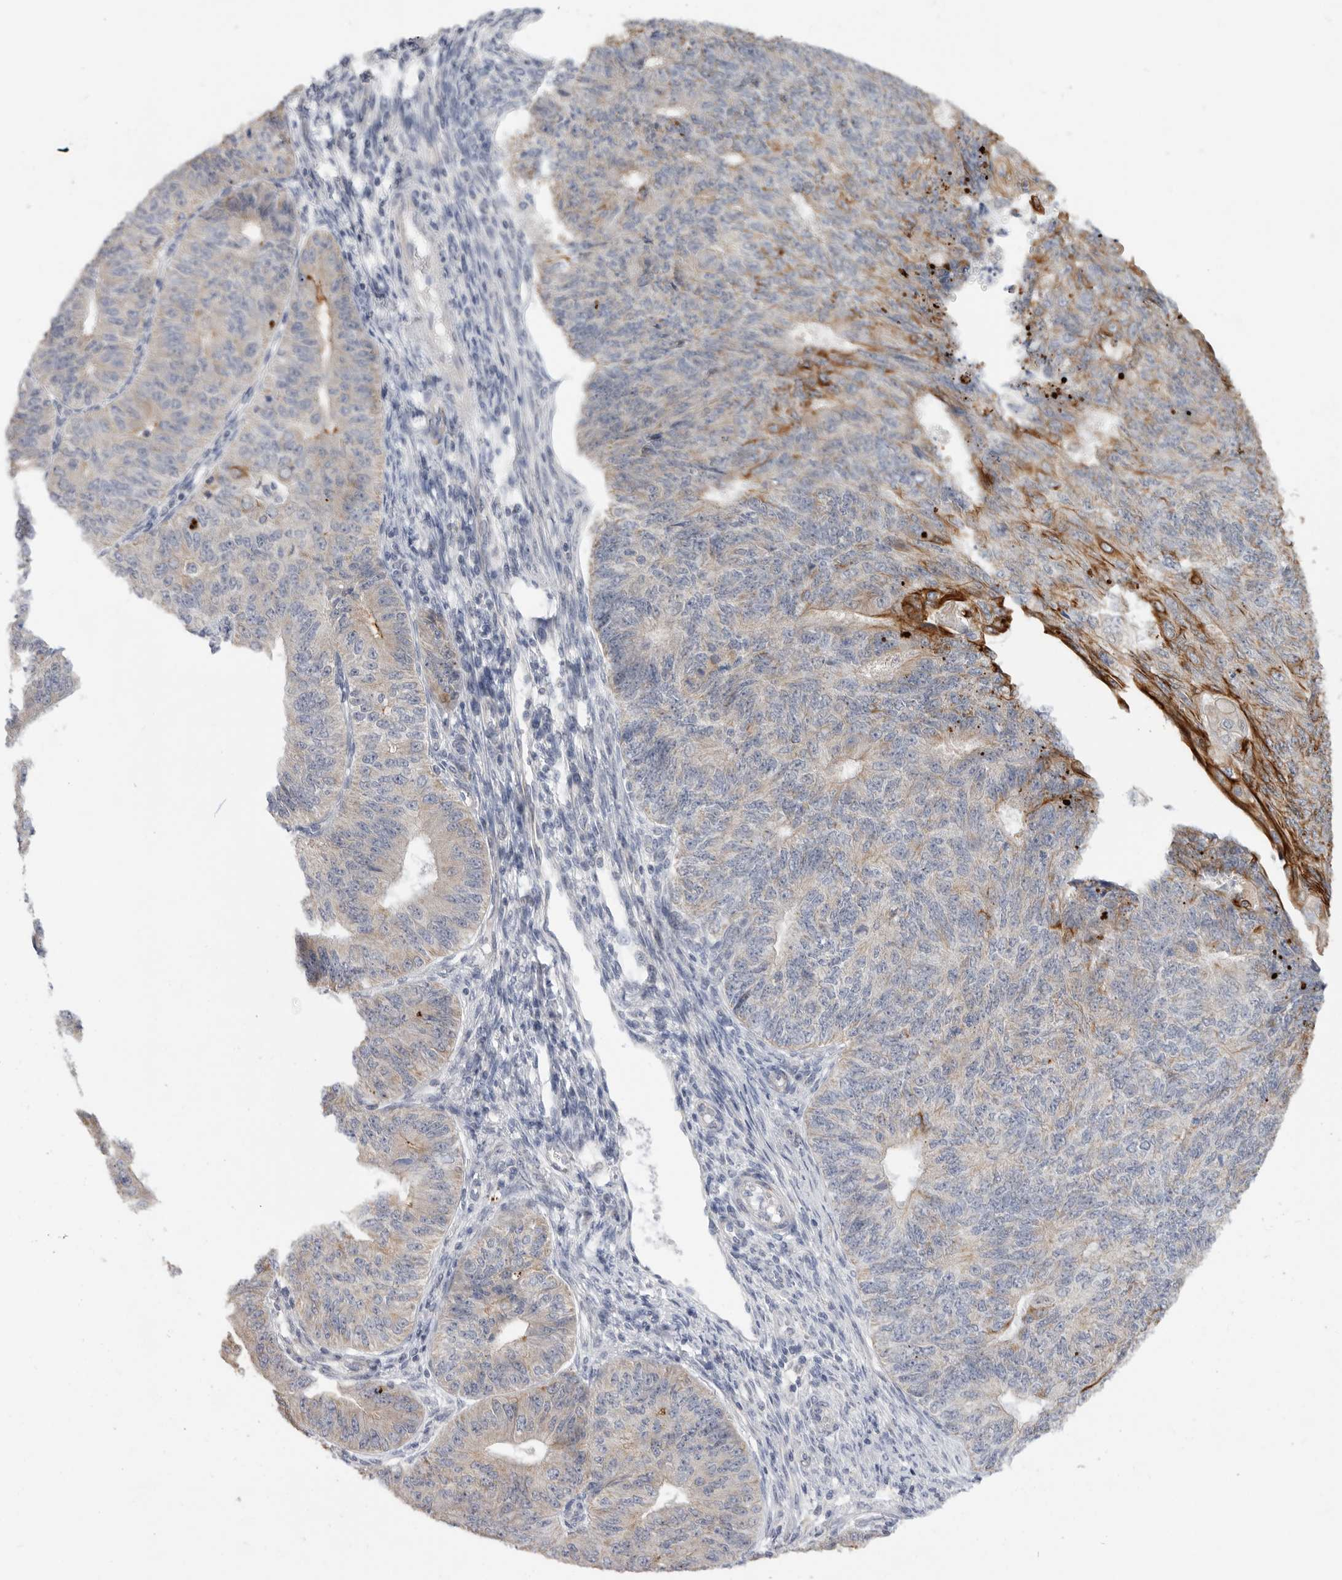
{"staining": {"intensity": "strong", "quantity": "<25%", "location": "cytoplasmic/membranous"}, "tissue": "endometrial cancer", "cell_type": "Tumor cells", "image_type": "cancer", "snomed": [{"axis": "morphology", "description": "Adenocarcinoma, NOS"}, {"axis": "topography", "description": "Endometrium"}], "caption": "Tumor cells show strong cytoplasmic/membranous expression in about <25% of cells in endometrial adenocarcinoma.", "gene": "MTFR1L", "patient": {"sex": "female", "age": 32}}